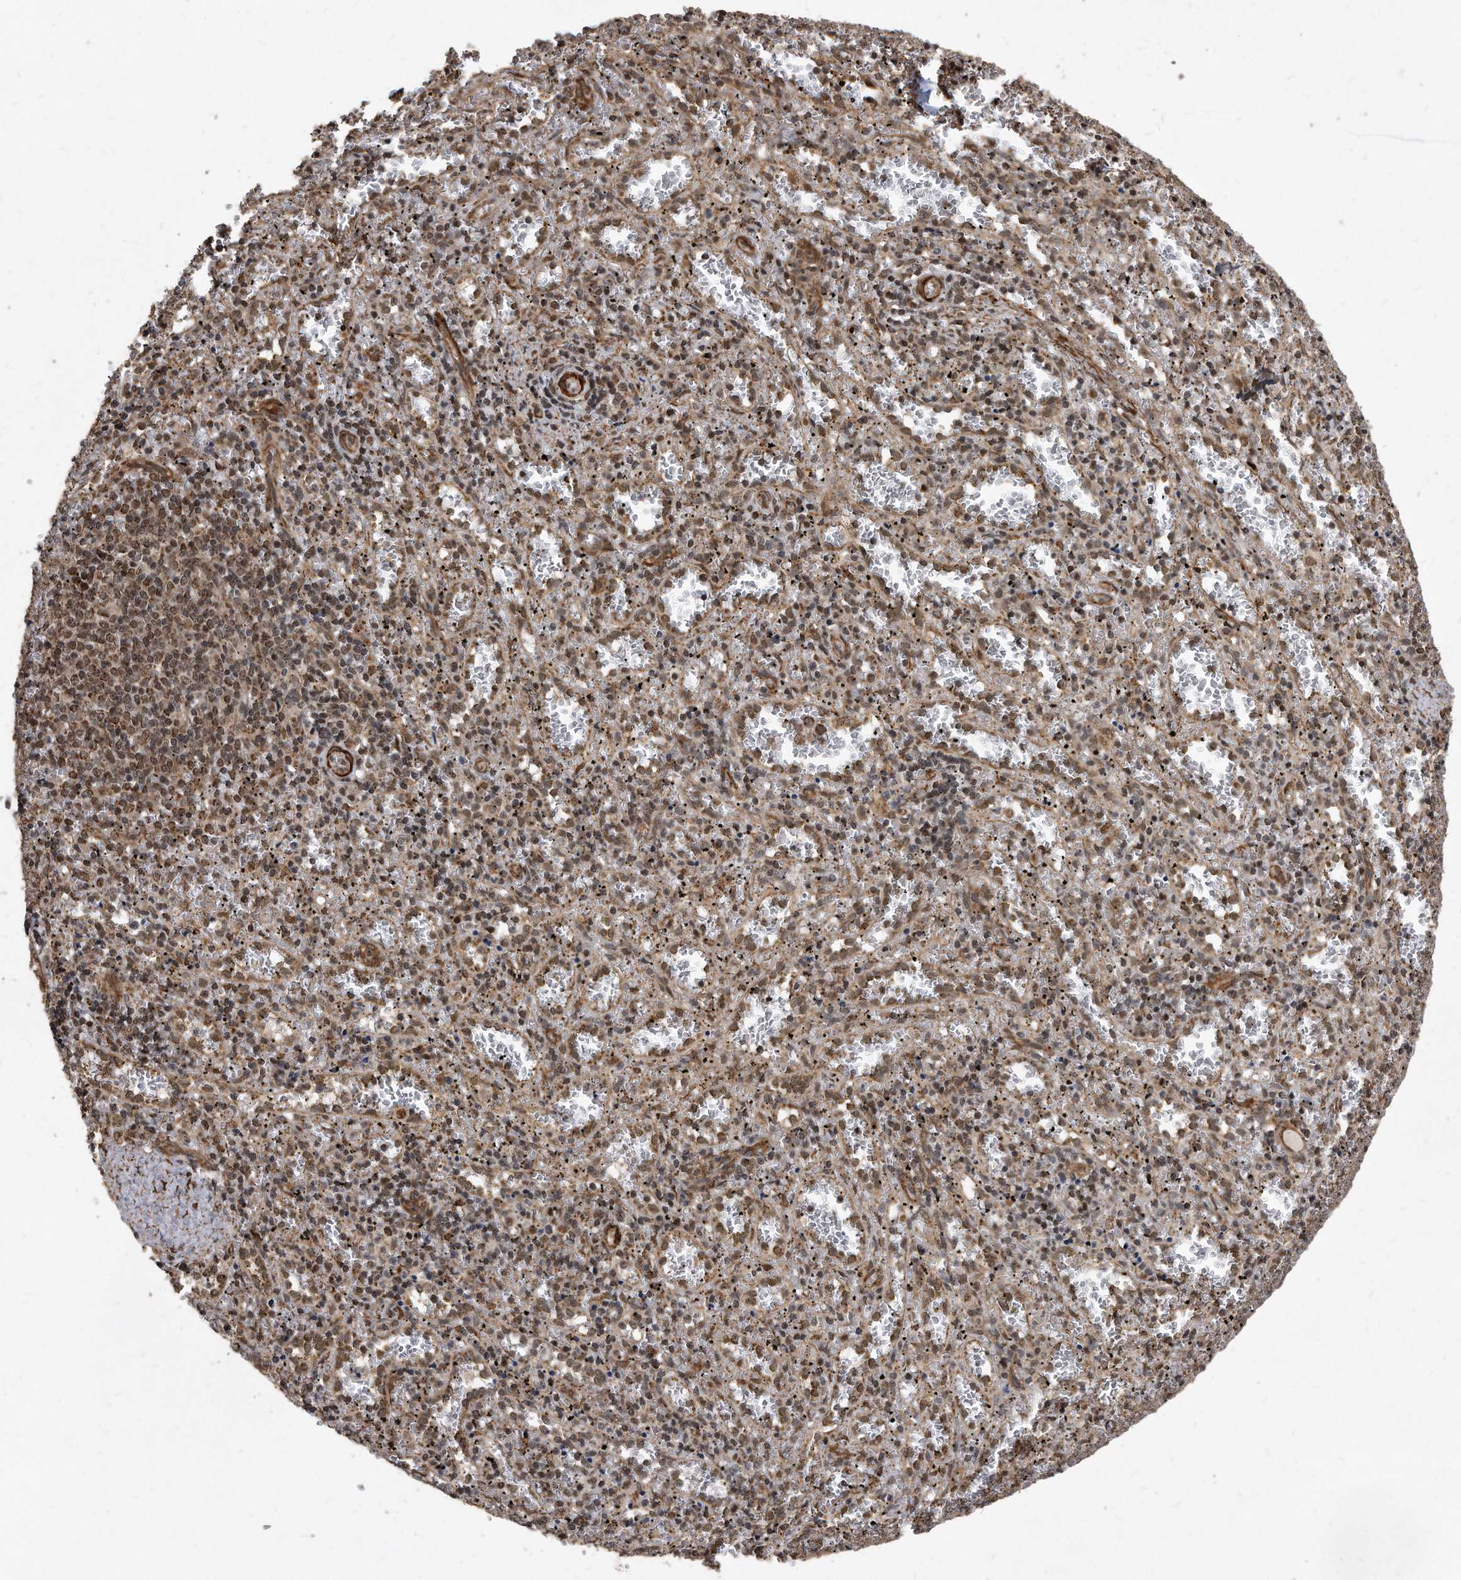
{"staining": {"intensity": "moderate", "quantity": "25%-75%", "location": "cytoplasmic/membranous,nuclear"}, "tissue": "spleen", "cell_type": "Cells in red pulp", "image_type": "normal", "snomed": [{"axis": "morphology", "description": "Normal tissue, NOS"}, {"axis": "topography", "description": "Spleen"}], "caption": "Brown immunohistochemical staining in benign human spleen shows moderate cytoplasmic/membranous,nuclear staining in approximately 25%-75% of cells in red pulp. (brown staining indicates protein expression, while blue staining denotes nuclei).", "gene": "DUSP22", "patient": {"sex": "male", "age": 11}}